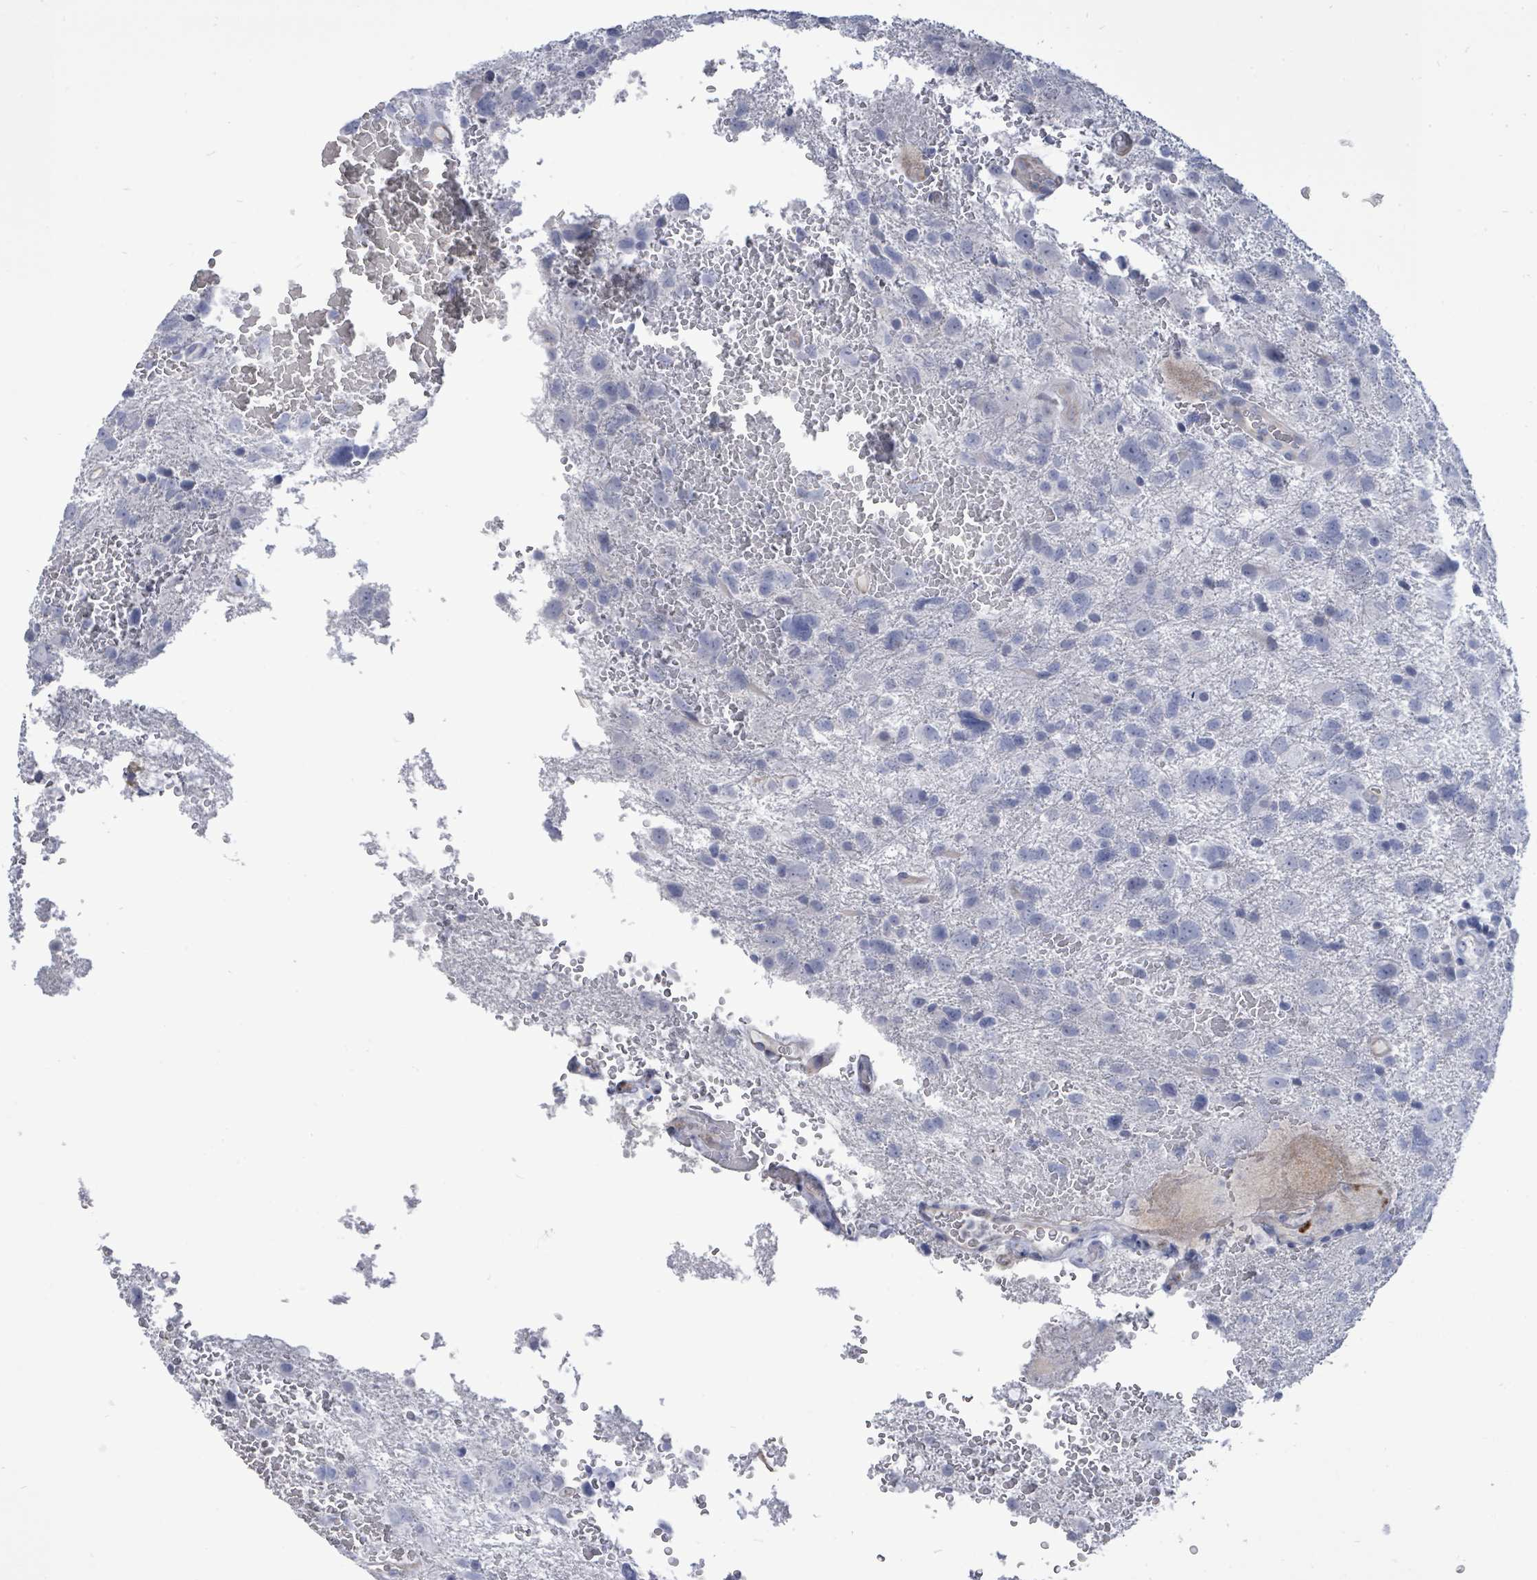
{"staining": {"intensity": "negative", "quantity": "none", "location": "none"}, "tissue": "glioma", "cell_type": "Tumor cells", "image_type": "cancer", "snomed": [{"axis": "morphology", "description": "Glioma, malignant, High grade"}, {"axis": "topography", "description": "Brain"}], "caption": "A high-resolution photomicrograph shows immunohistochemistry staining of malignant glioma (high-grade), which exhibits no significant positivity in tumor cells.", "gene": "CT45A5", "patient": {"sex": "male", "age": 61}}